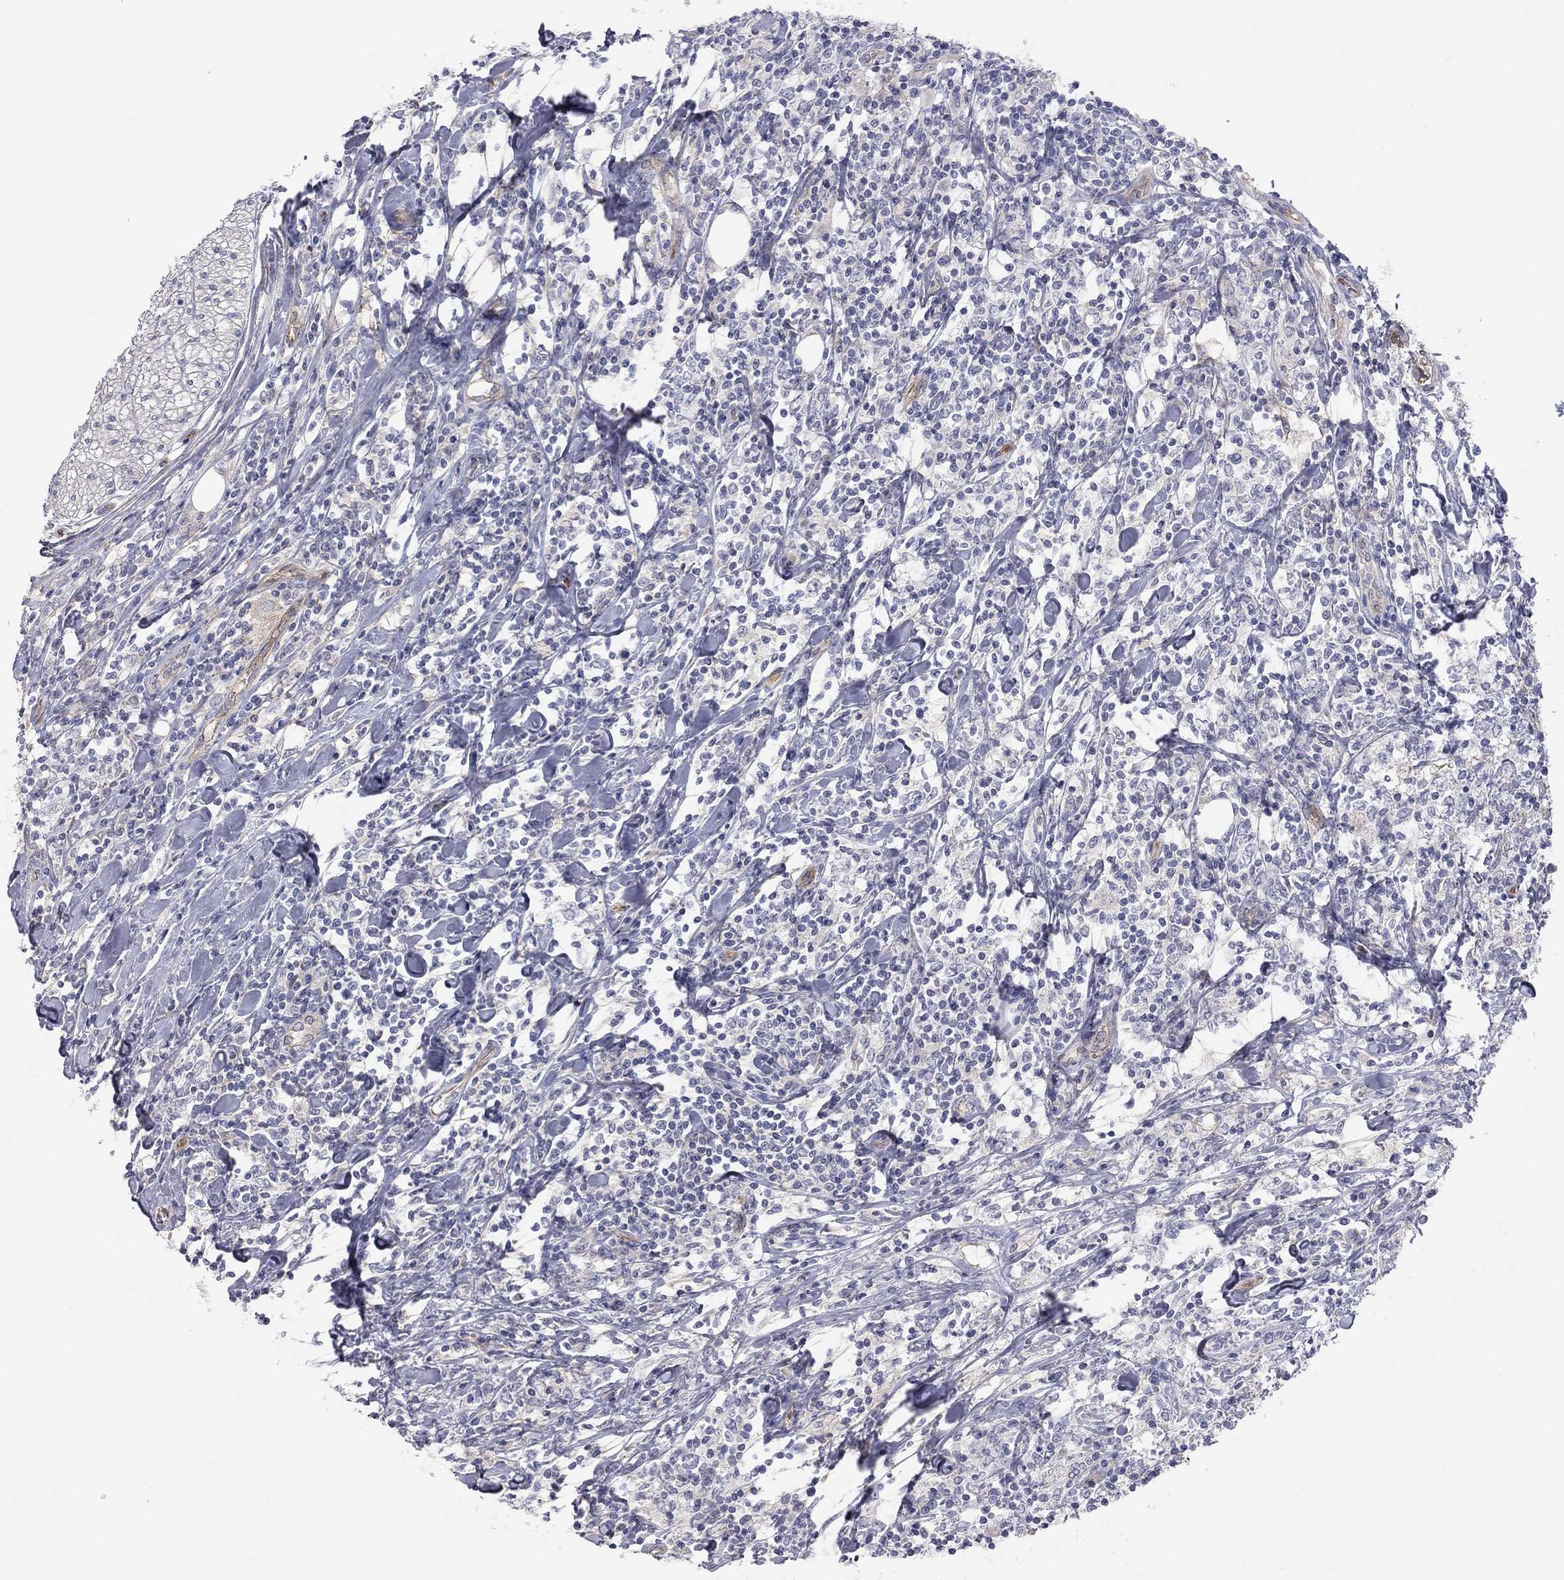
{"staining": {"intensity": "negative", "quantity": "none", "location": "none"}, "tissue": "lymphoma", "cell_type": "Tumor cells", "image_type": "cancer", "snomed": [{"axis": "morphology", "description": "Malignant lymphoma, non-Hodgkin's type, High grade"}, {"axis": "topography", "description": "Lymph node"}], "caption": "Lymphoma was stained to show a protein in brown. There is no significant staining in tumor cells. Brightfield microscopy of immunohistochemistry (IHC) stained with DAB (3,3'-diaminobenzidine) (brown) and hematoxylin (blue), captured at high magnification.", "gene": "GPRC5B", "patient": {"sex": "female", "age": 84}}